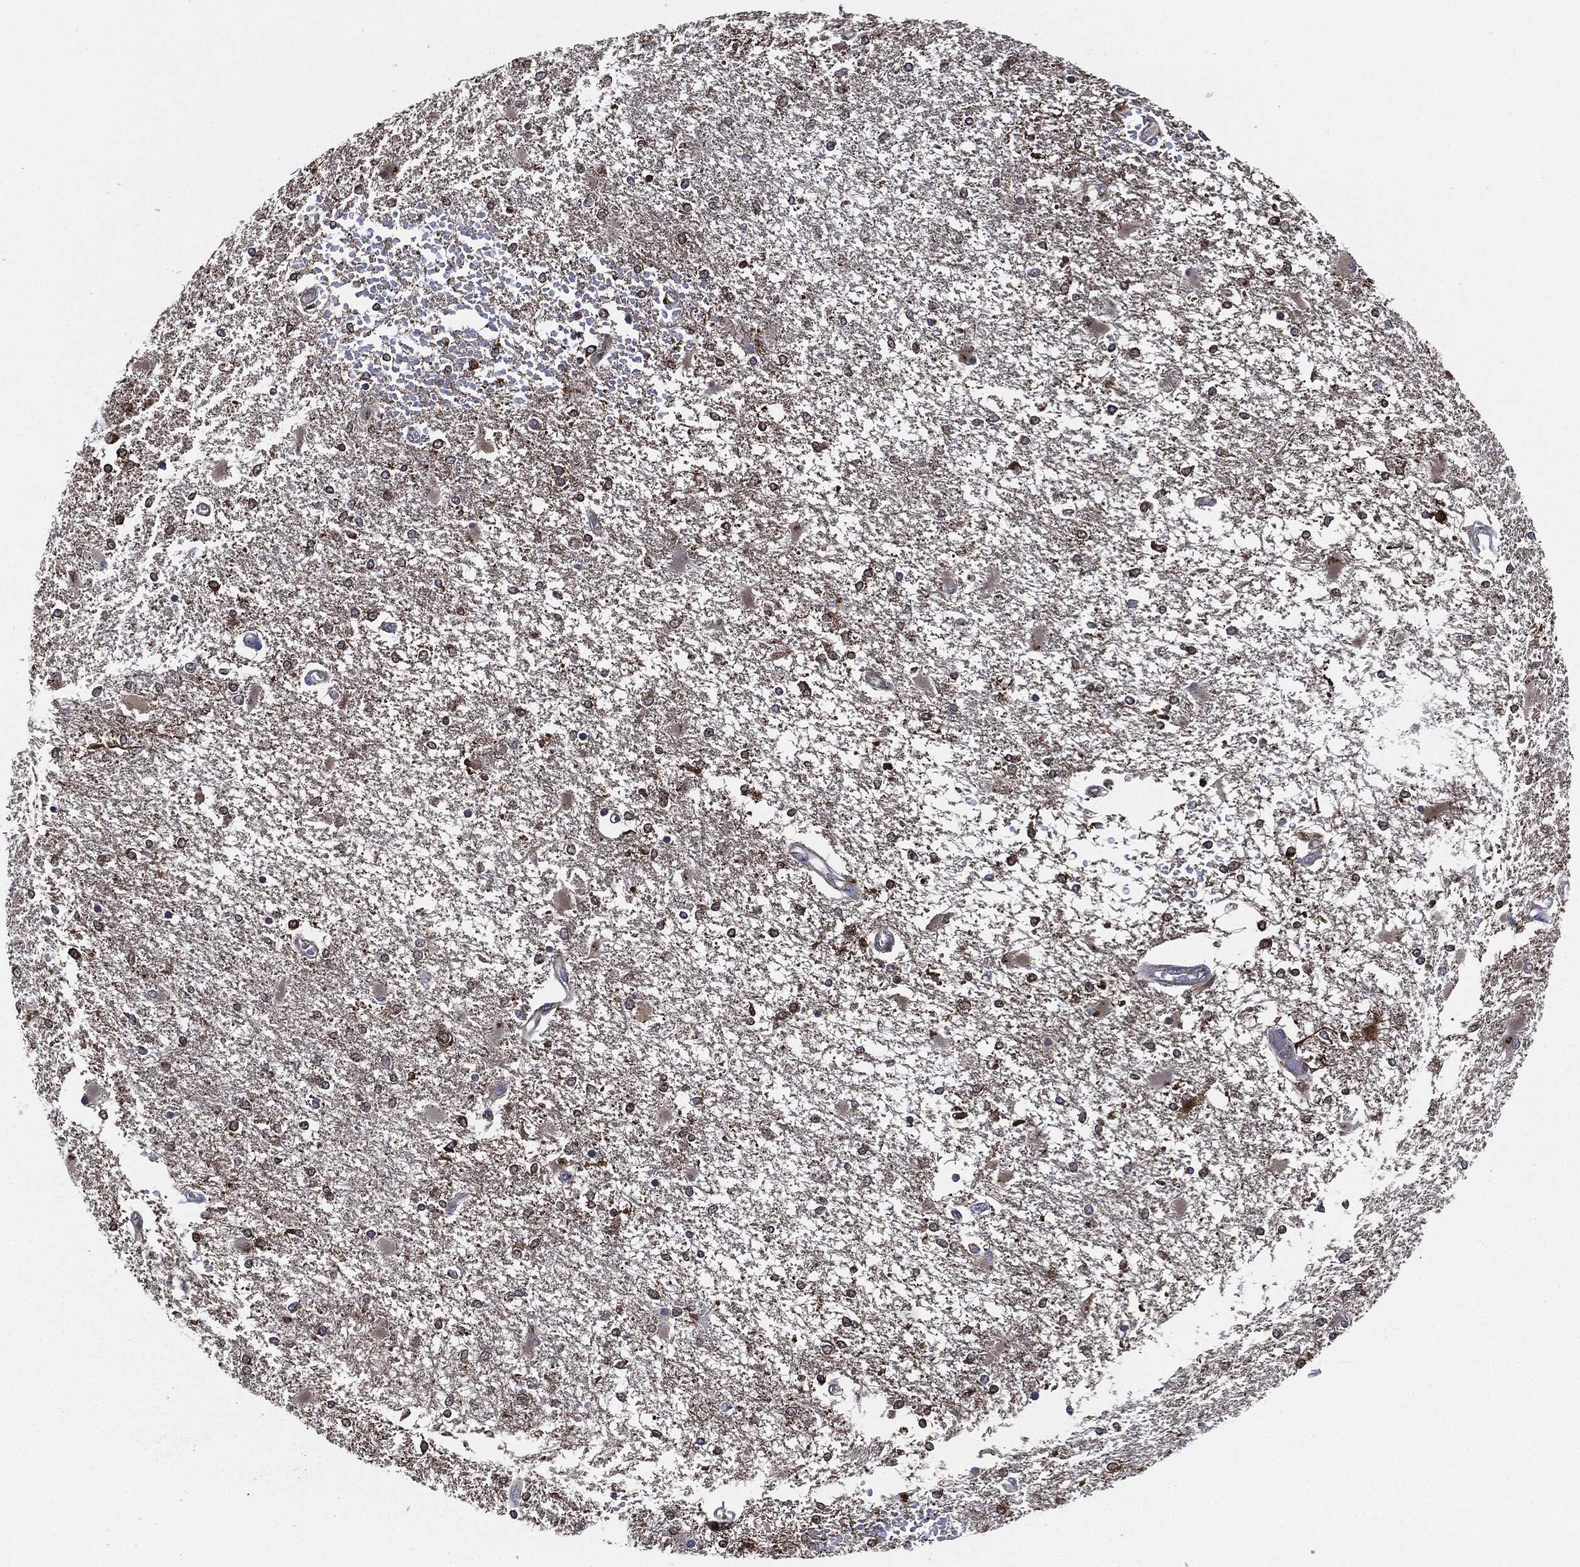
{"staining": {"intensity": "weak", "quantity": "<25%", "location": "cytoplasmic/membranous"}, "tissue": "glioma", "cell_type": "Tumor cells", "image_type": "cancer", "snomed": [{"axis": "morphology", "description": "Glioma, malignant, High grade"}, {"axis": "topography", "description": "Cerebral cortex"}], "caption": "Image shows no significant protein staining in tumor cells of glioma. Nuclei are stained in blue.", "gene": "TMEM11", "patient": {"sex": "male", "age": 79}}